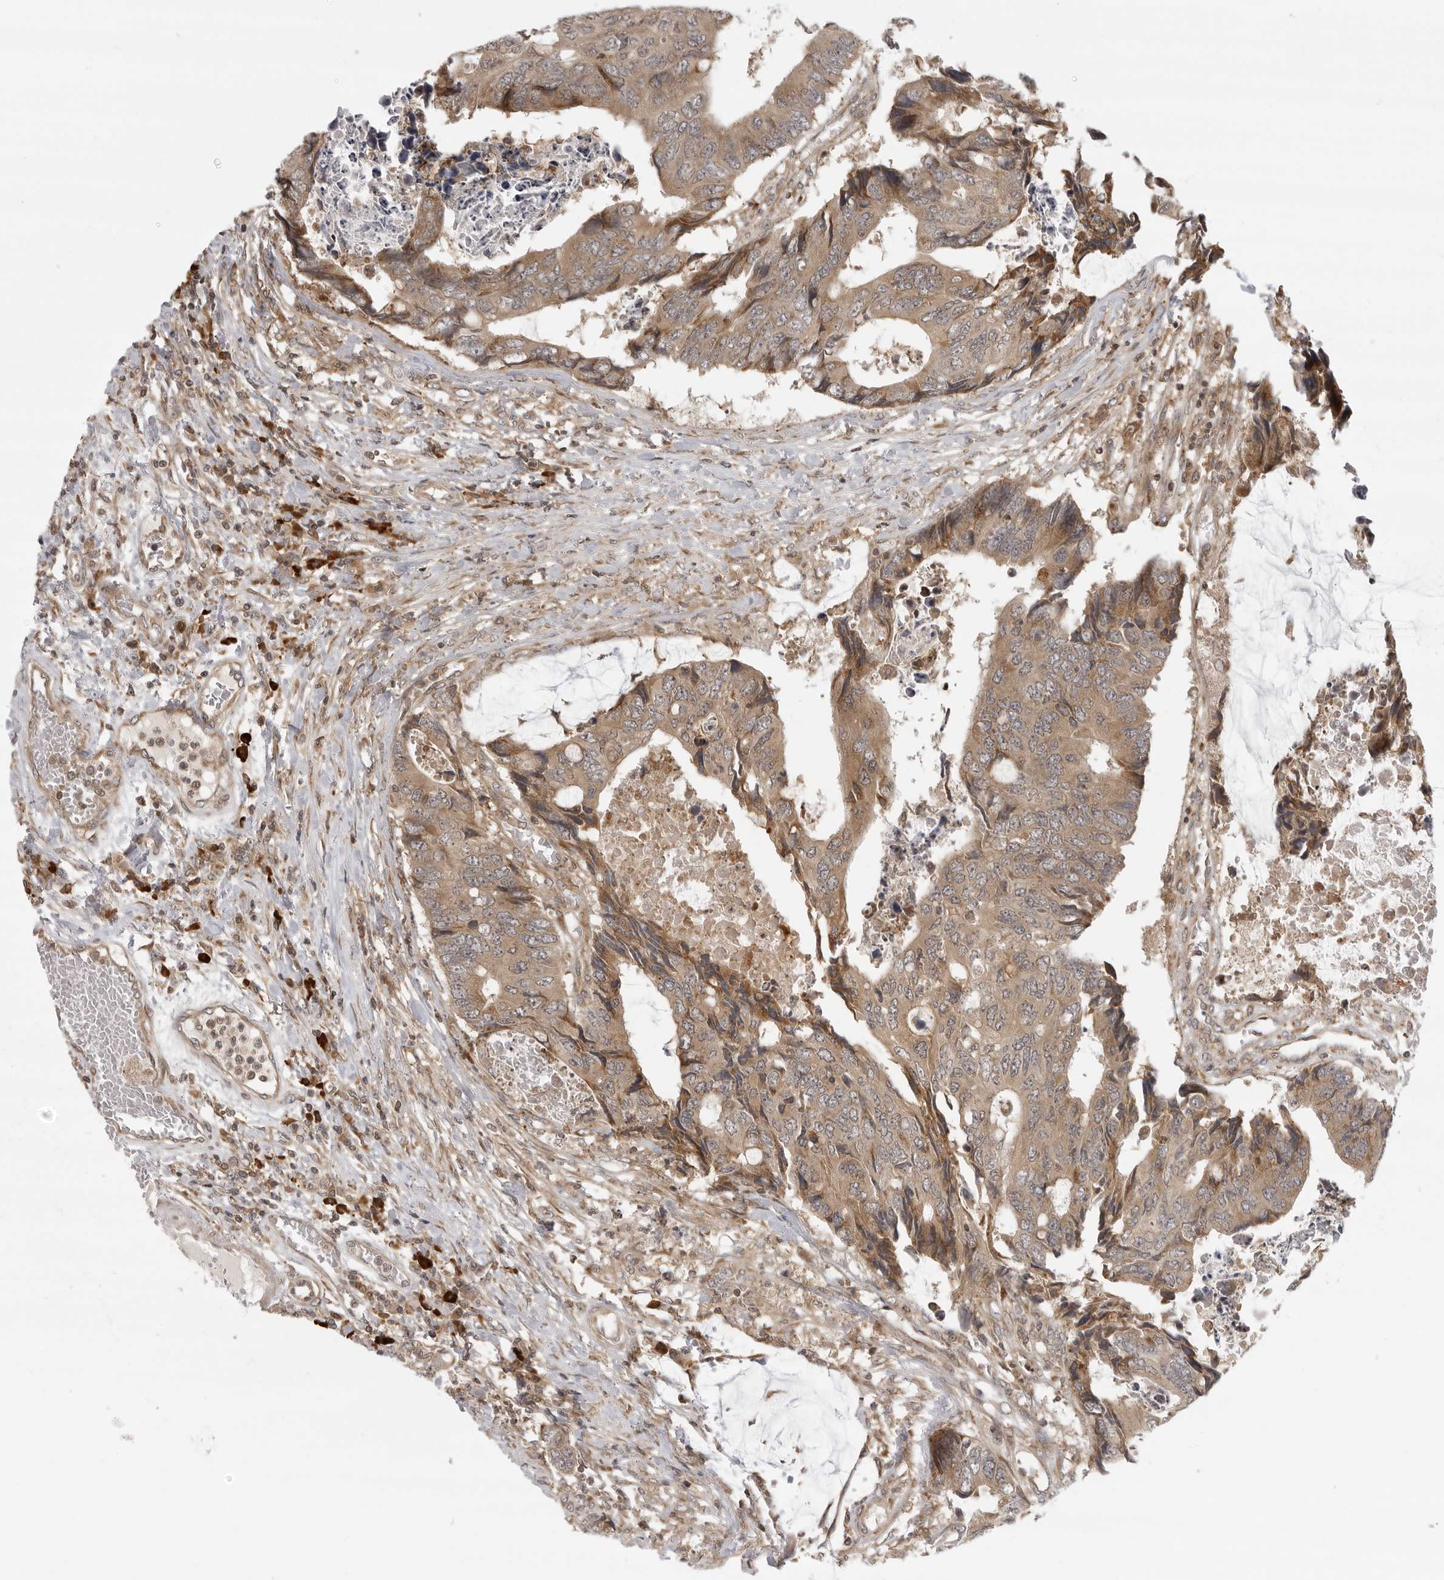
{"staining": {"intensity": "weak", "quantity": ">75%", "location": "cytoplasmic/membranous"}, "tissue": "colorectal cancer", "cell_type": "Tumor cells", "image_type": "cancer", "snomed": [{"axis": "morphology", "description": "Adenocarcinoma, NOS"}, {"axis": "topography", "description": "Rectum"}], "caption": "This is a histology image of IHC staining of colorectal cancer, which shows weak expression in the cytoplasmic/membranous of tumor cells.", "gene": "PRRC2A", "patient": {"sex": "male", "age": 84}}